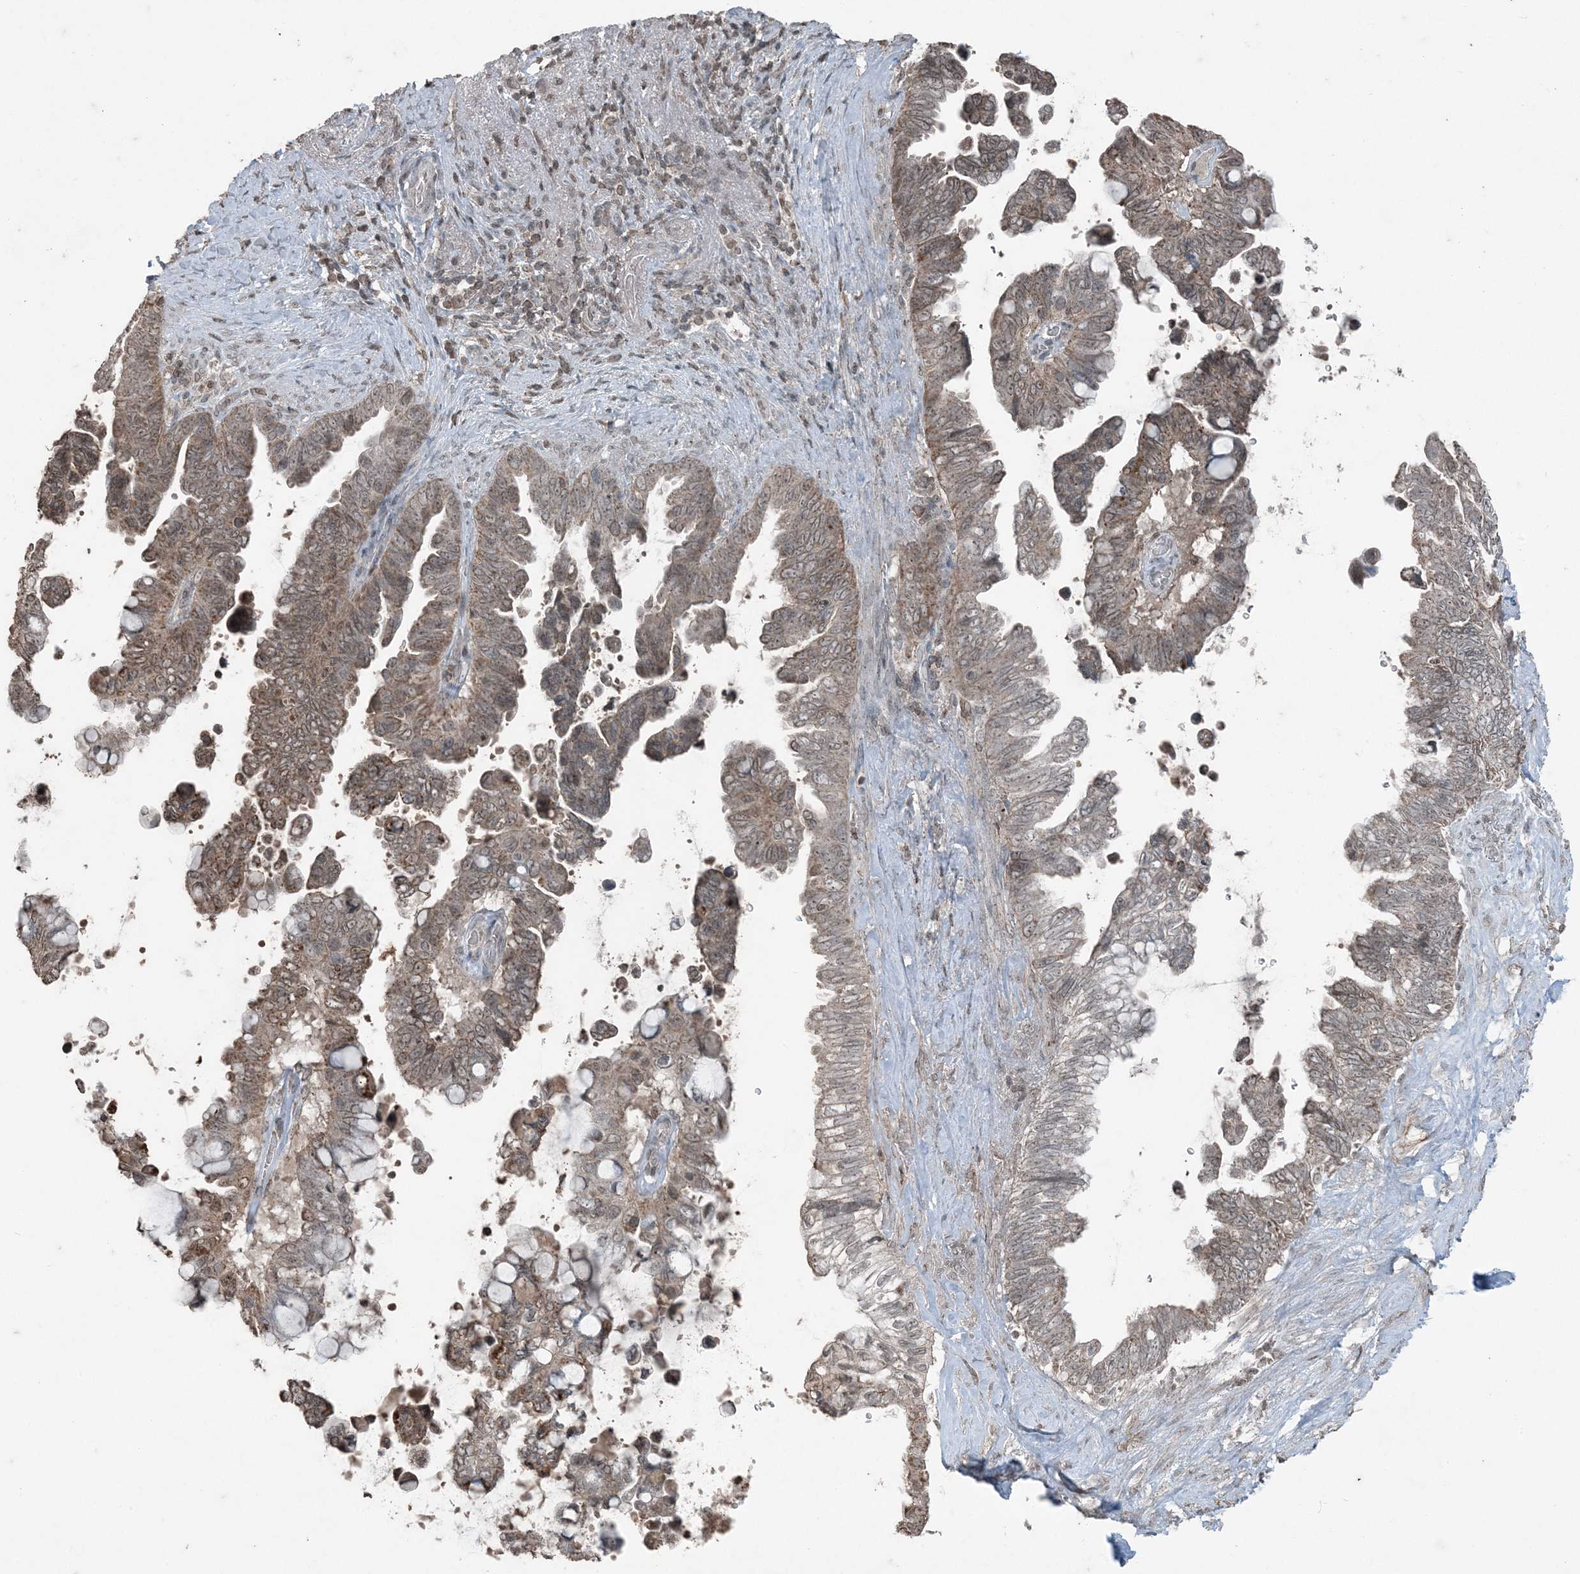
{"staining": {"intensity": "moderate", "quantity": ">75%", "location": "cytoplasmic/membranous,nuclear"}, "tissue": "pancreatic cancer", "cell_type": "Tumor cells", "image_type": "cancer", "snomed": [{"axis": "morphology", "description": "Adenocarcinoma, NOS"}, {"axis": "topography", "description": "Pancreas"}], "caption": "Human adenocarcinoma (pancreatic) stained with a brown dye exhibits moderate cytoplasmic/membranous and nuclear positive staining in about >75% of tumor cells.", "gene": "GNL1", "patient": {"sex": "female", "age": 72}}